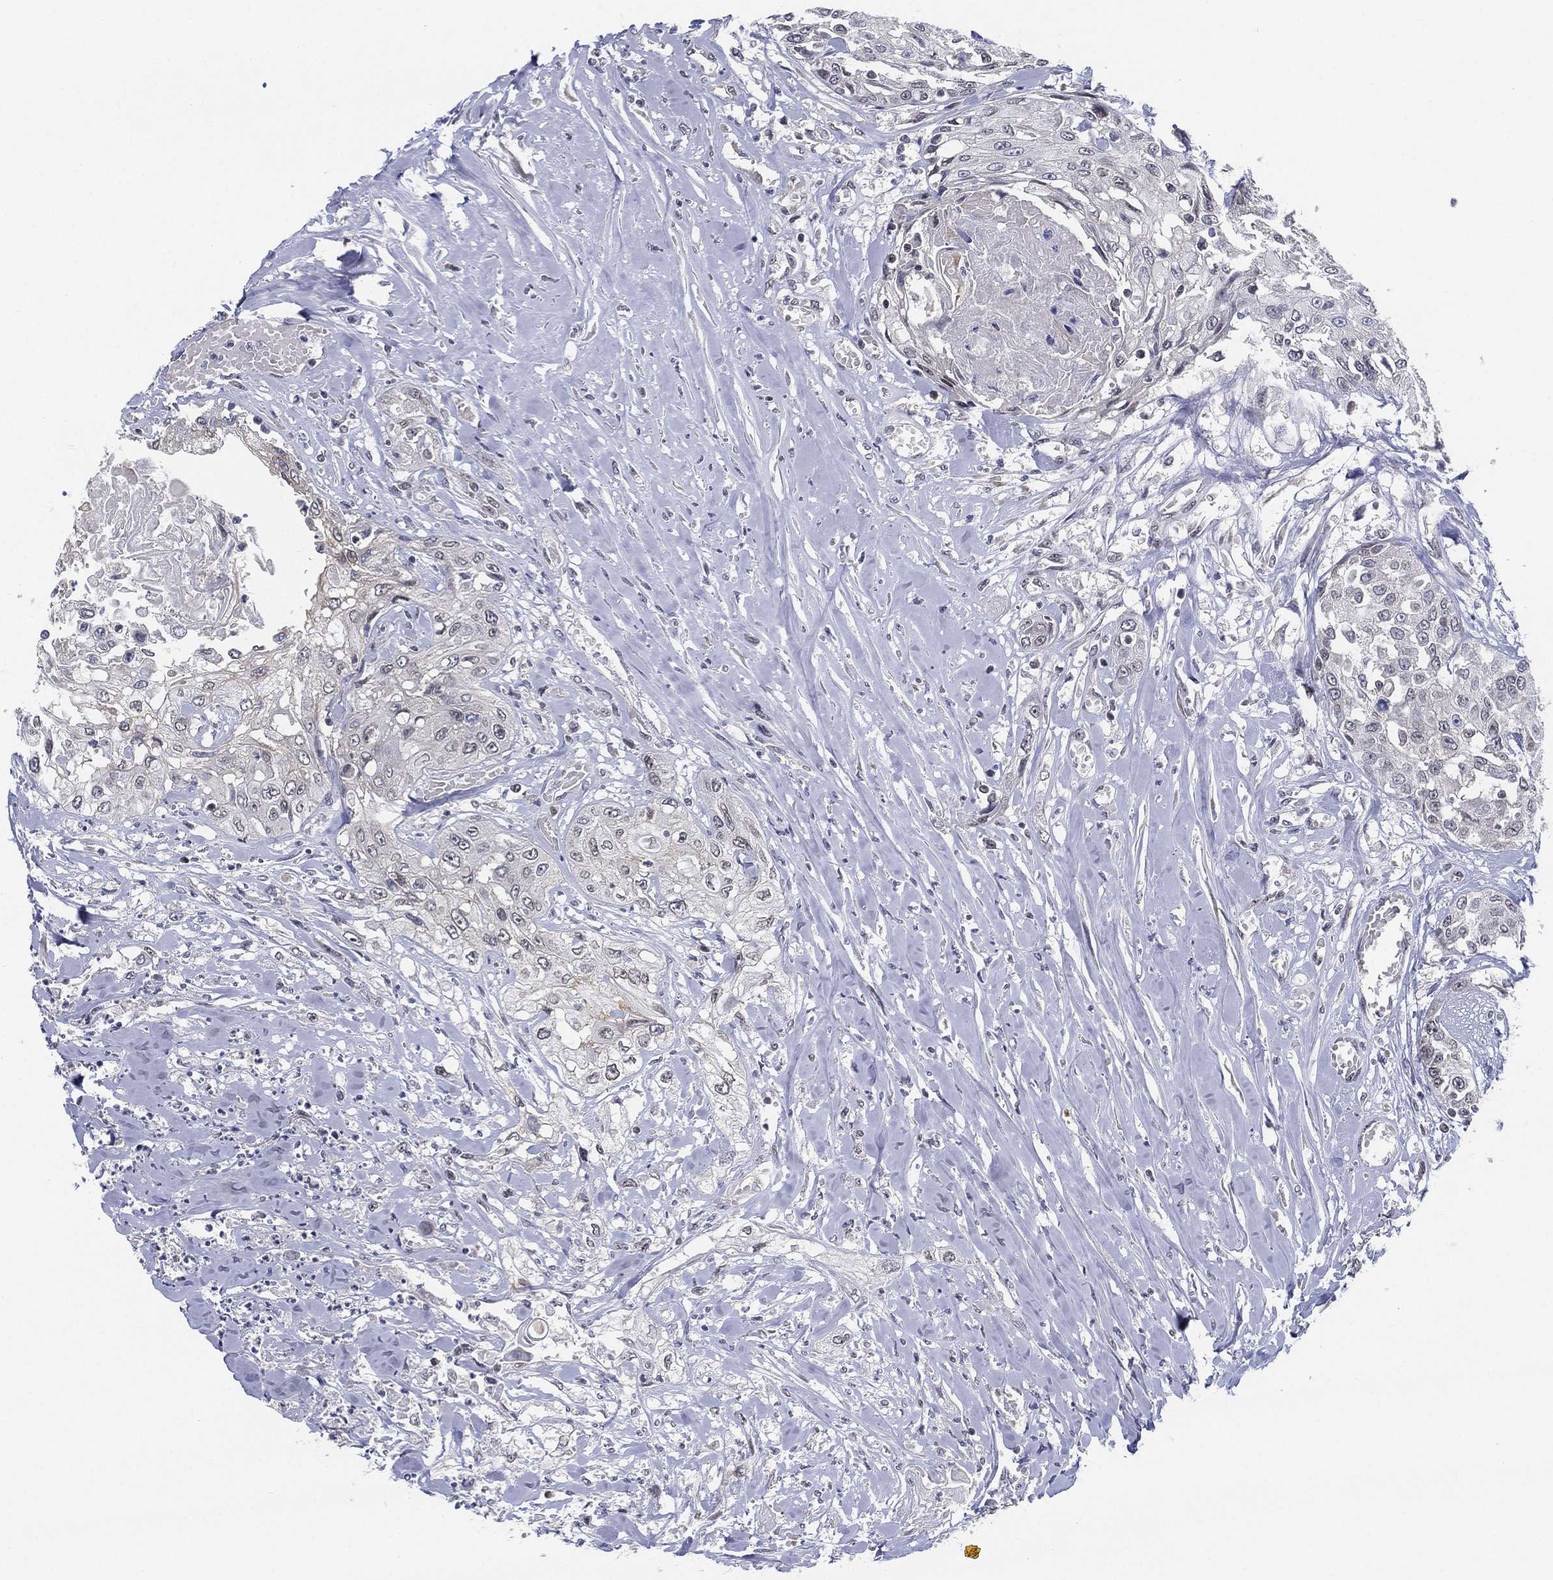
{"staining": {"intensity": "negative", "quantity": "none", "location": "none"}, "tissue": "head and neck cancer", "cell_type": "Tumor cells", "image_type": "cancer", "snomed": [{"axis": "morphology", "description": "Normal tissue, NOS"}, {"axis": "morphology", "description": "Squamous cell carcinoma, NOS"}, {"axis": "topography", "description": "Oral tissue"}, {"axis": "topography", "description": "Peripheral nerve tissue"}, {"axis": "topography", "description": "Head-Neck"}], "caption": "Tumor cells show no significant positivity in squamous cell carcinoma (head and neck).", "gene": "MS4A8", "patient": {"sex": "female", "age": 59}}